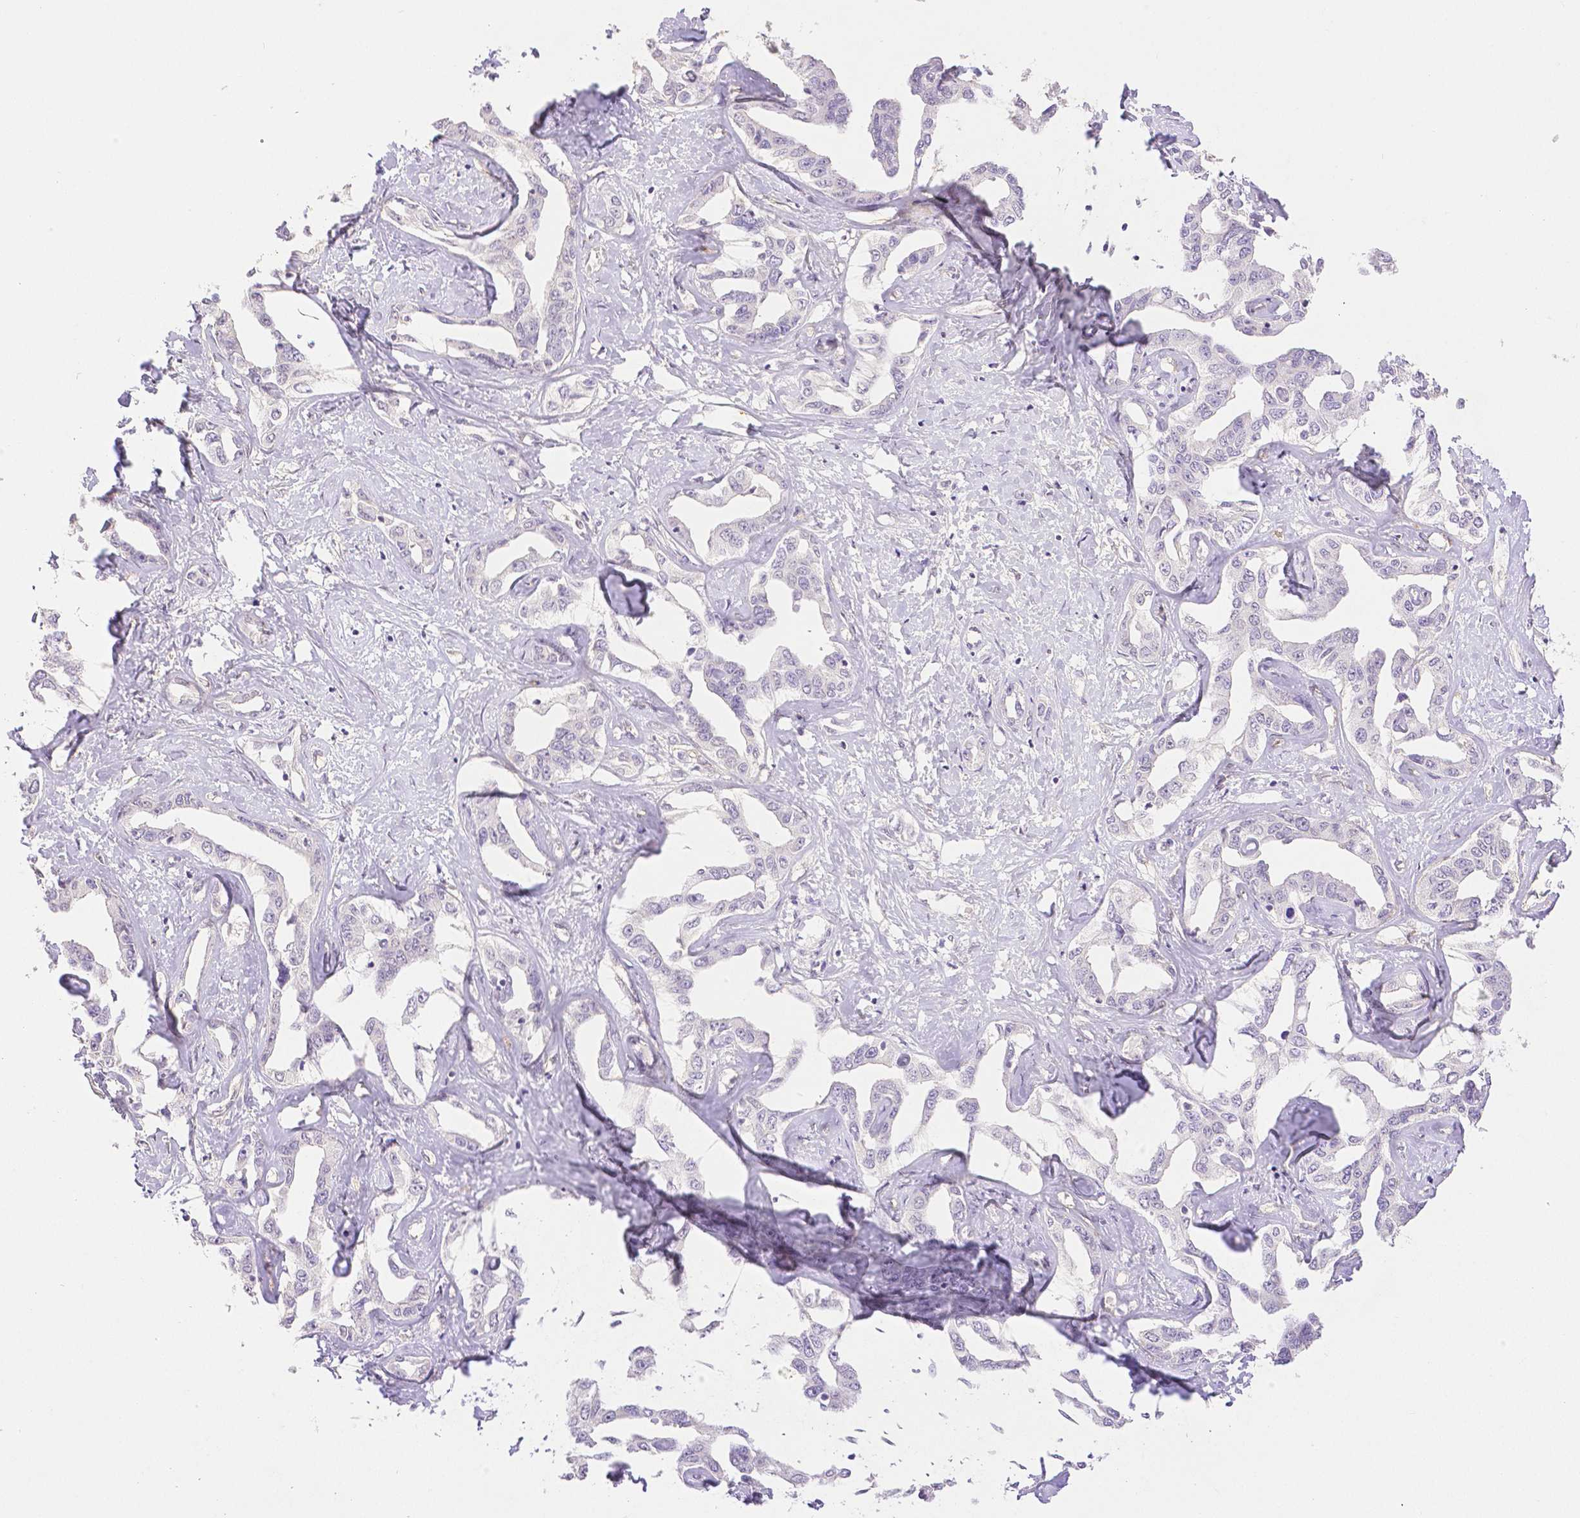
{"staining": {"intensity": "negative", "quantity": "none", "location": "none"}, "tissue": "liver cancer", "cell_type": "Tumor cells", "image_type": "cancer", "snomed": [{"axis": "morphology", "description": "Cholangiocarcinoma"}, {"axis": "topography", "description": "Liver"}], "caption": "Immunohistochemistry (IHC) of human cholangiocarcinoma (liver) displays no expression in tumor cells.", "gene": "THY1", "patient": {"sex": "male", "age": 59}}